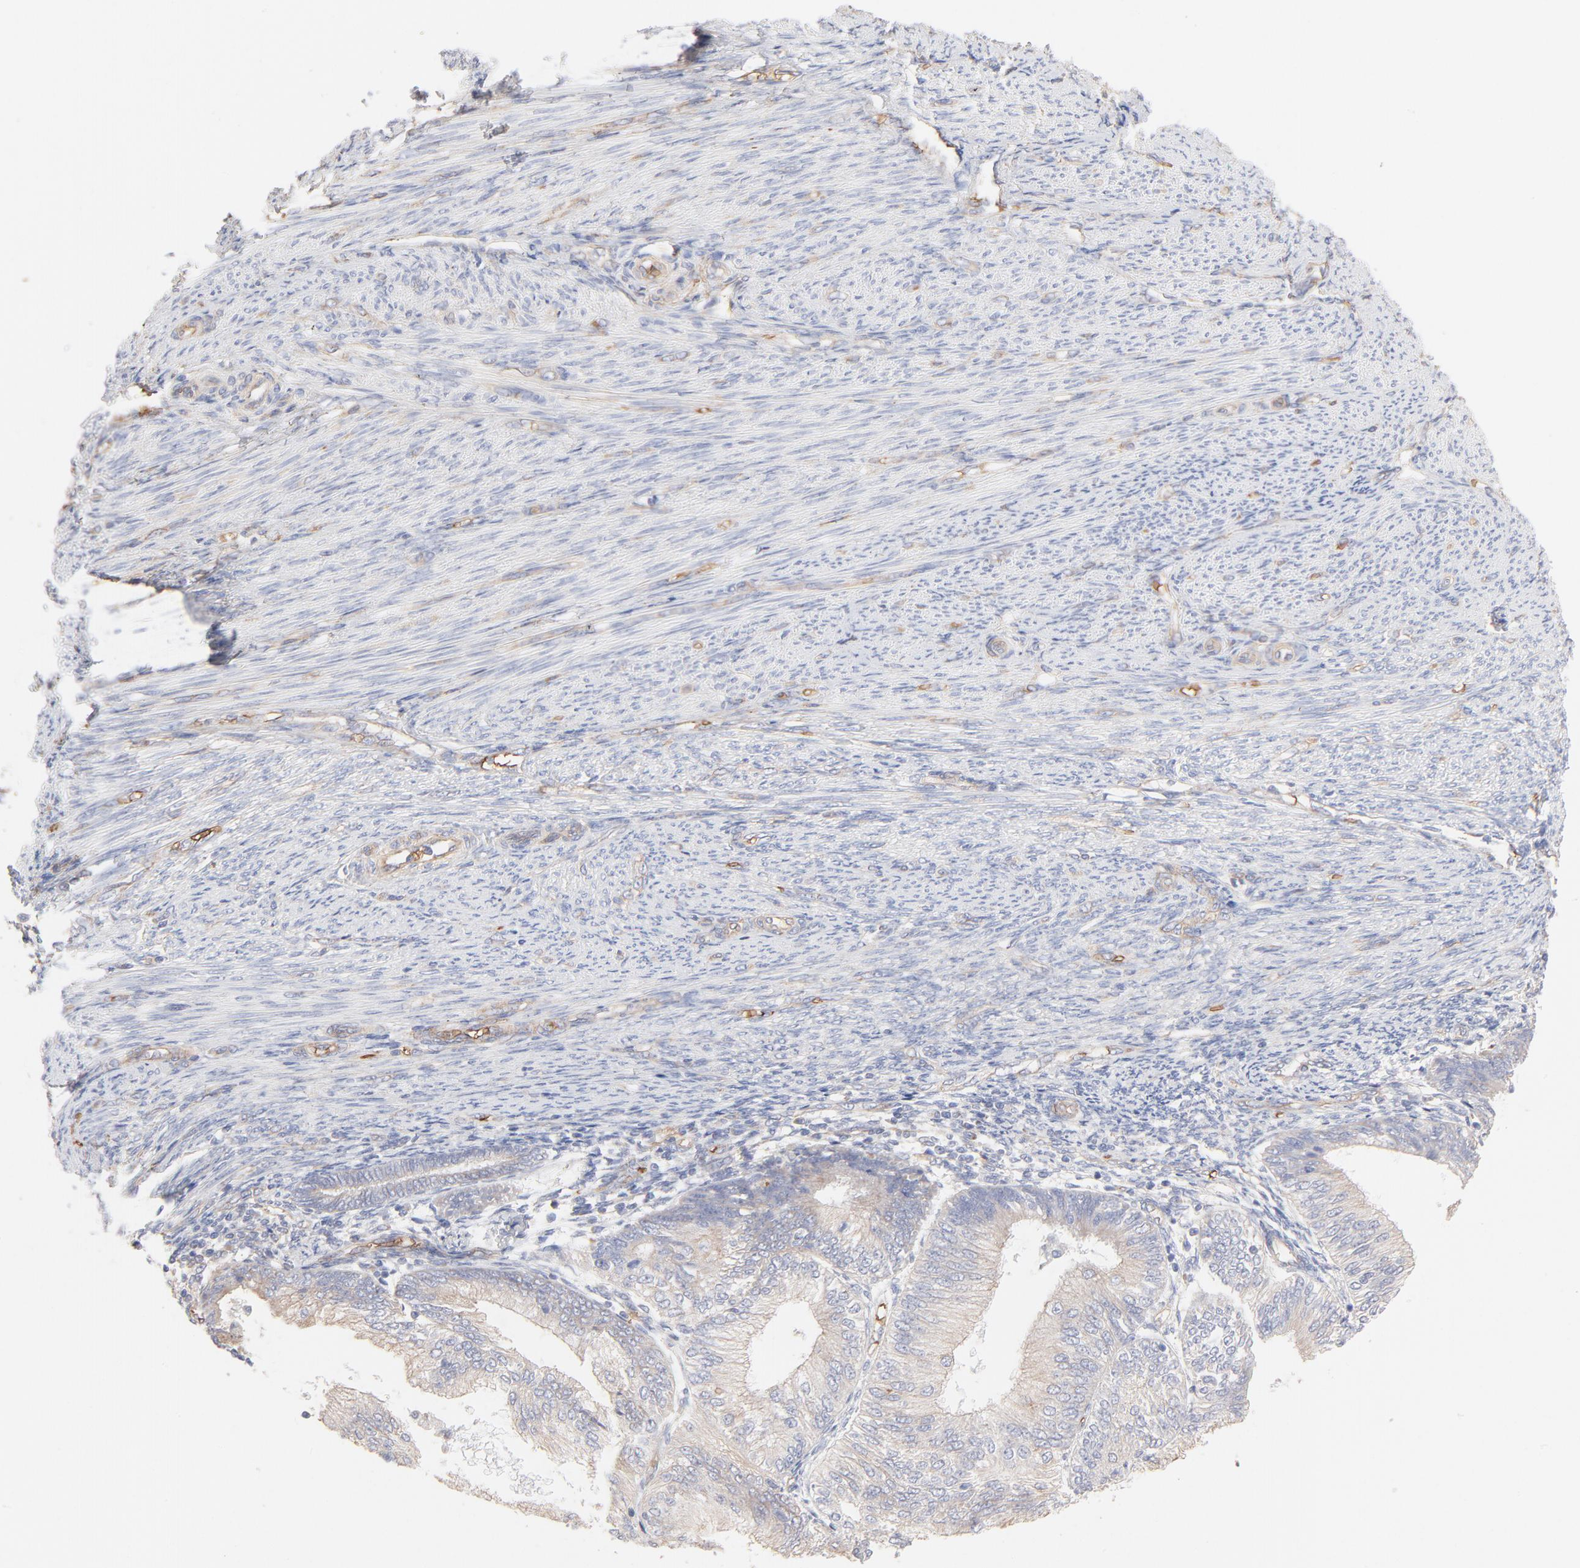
{"staining": {"intensity": "negative", "quantity": "none", "location": "none"}, "tissue": "endometrial cancer", "cell_type": "Tumor cells", "image_type": "cancer", "snomed": [{"axis": "morphology", "description": "Adenocarcinoma, NOS"}, {"axis": "topography", "description": "Endometrium"}], "caption": "IHC photomicrograph of neoplastic tissue: human endometrial adenocarcinoma stained with DAB reveals no significant protein positivity in tumor cells. The staining is performed using DAB brown chromogen with nuclei counter-stained in using hematoxylin.", "gene": "SPTB", "patient": {"sex": "female", "age": 55}}